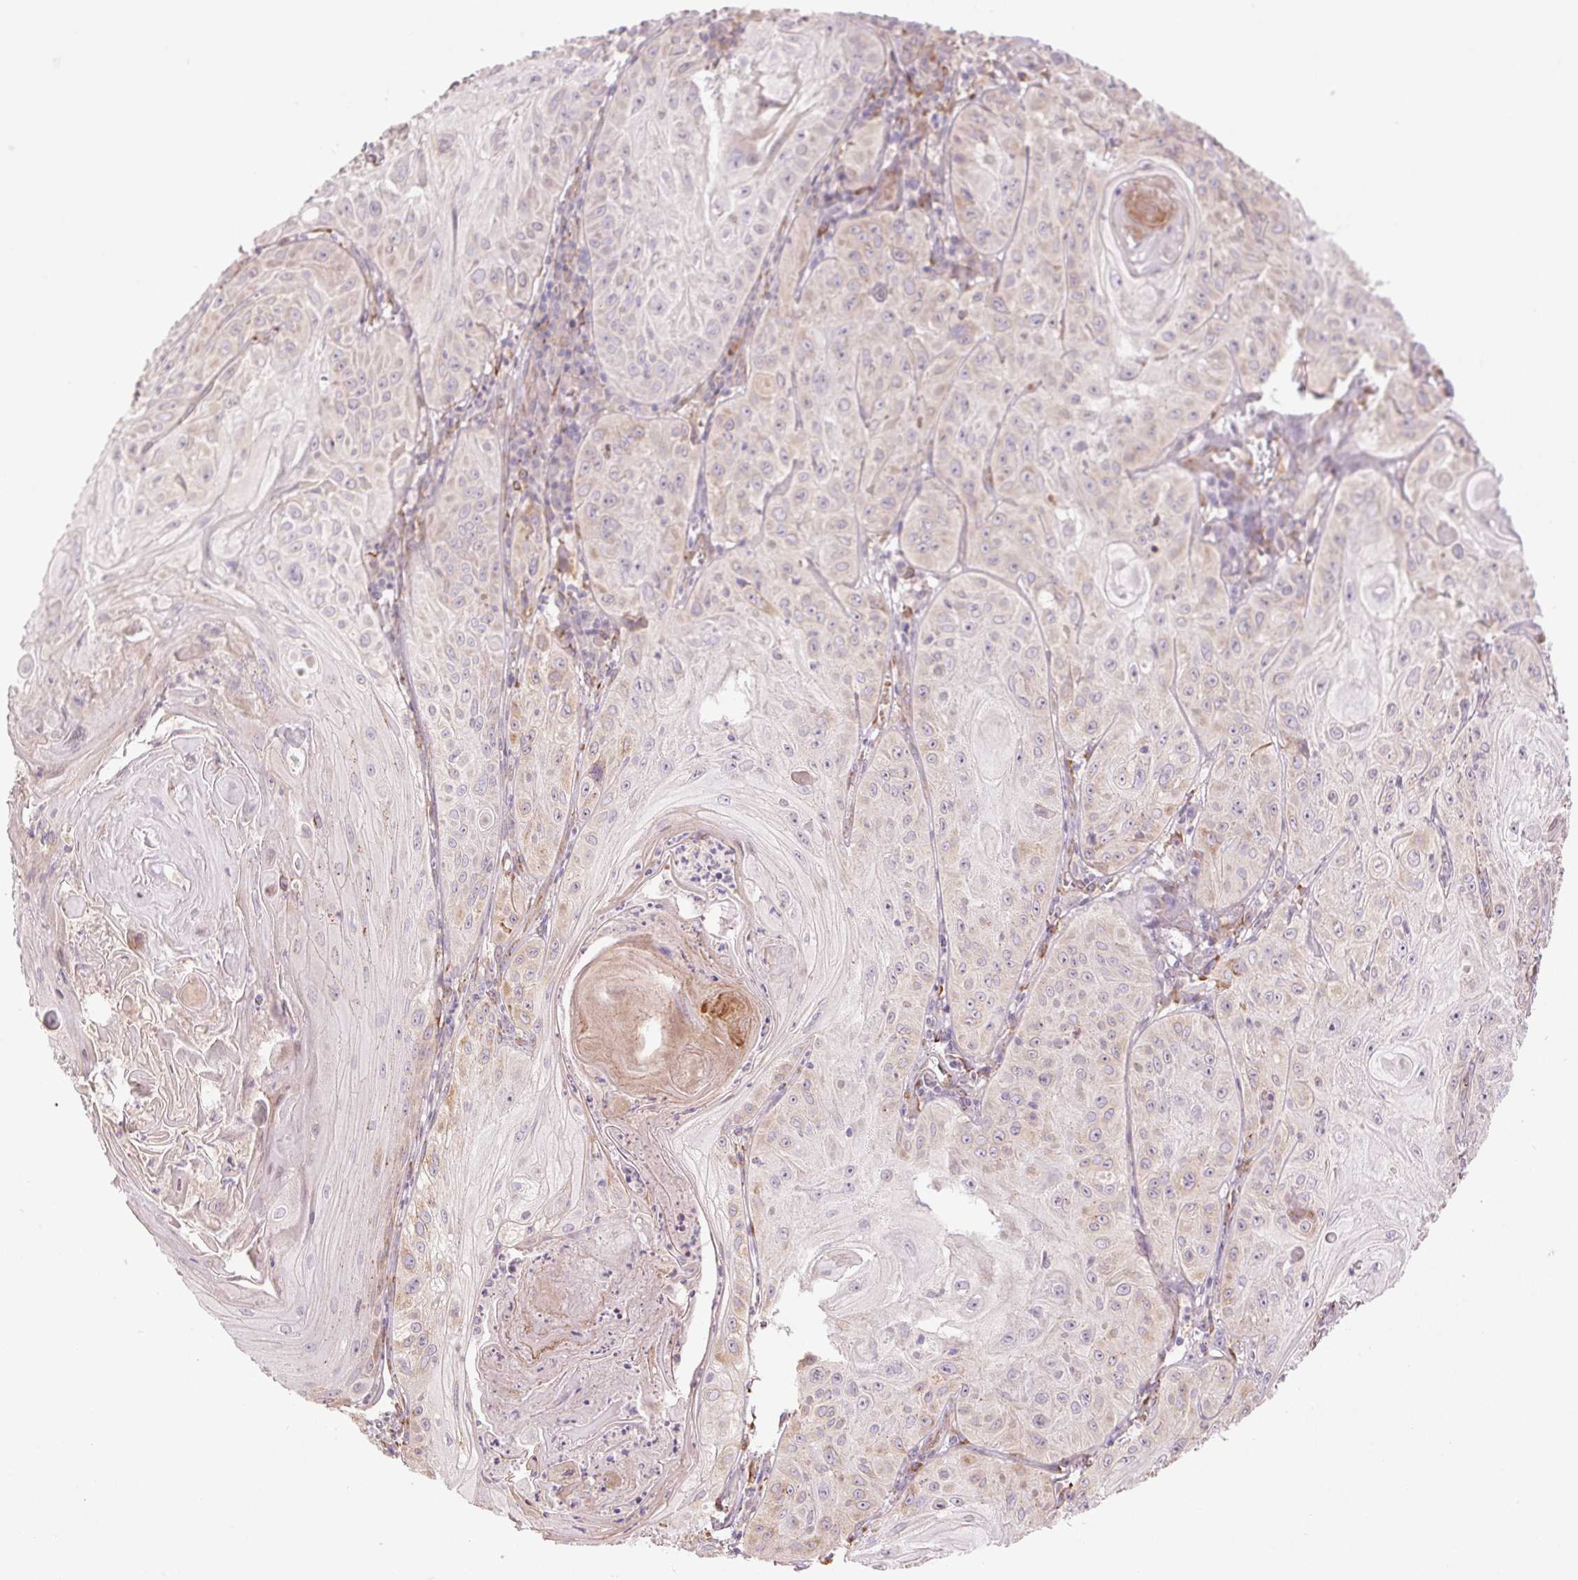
{"staining": {"intensity": "negative", "quantity": "none", "location": "none"}, "tissue": "skin cancer", "cell_type": "Tumor cells", "image_type": "cancer", "snomed": [{"axis": "morphology", "description": "Squamous cell carcinoma, NOS"}, {"axis": "topography", "description": "Skin"}], "caption": "Tumor cells show no significant expression in skin cancer (squamous cell carcinoma). (DAB (3,3'-diaminobenzidine) IHC with hematoxylin counter stain).", "gene": "METTL17", "patient": {"sex": "male", "age": 85}}